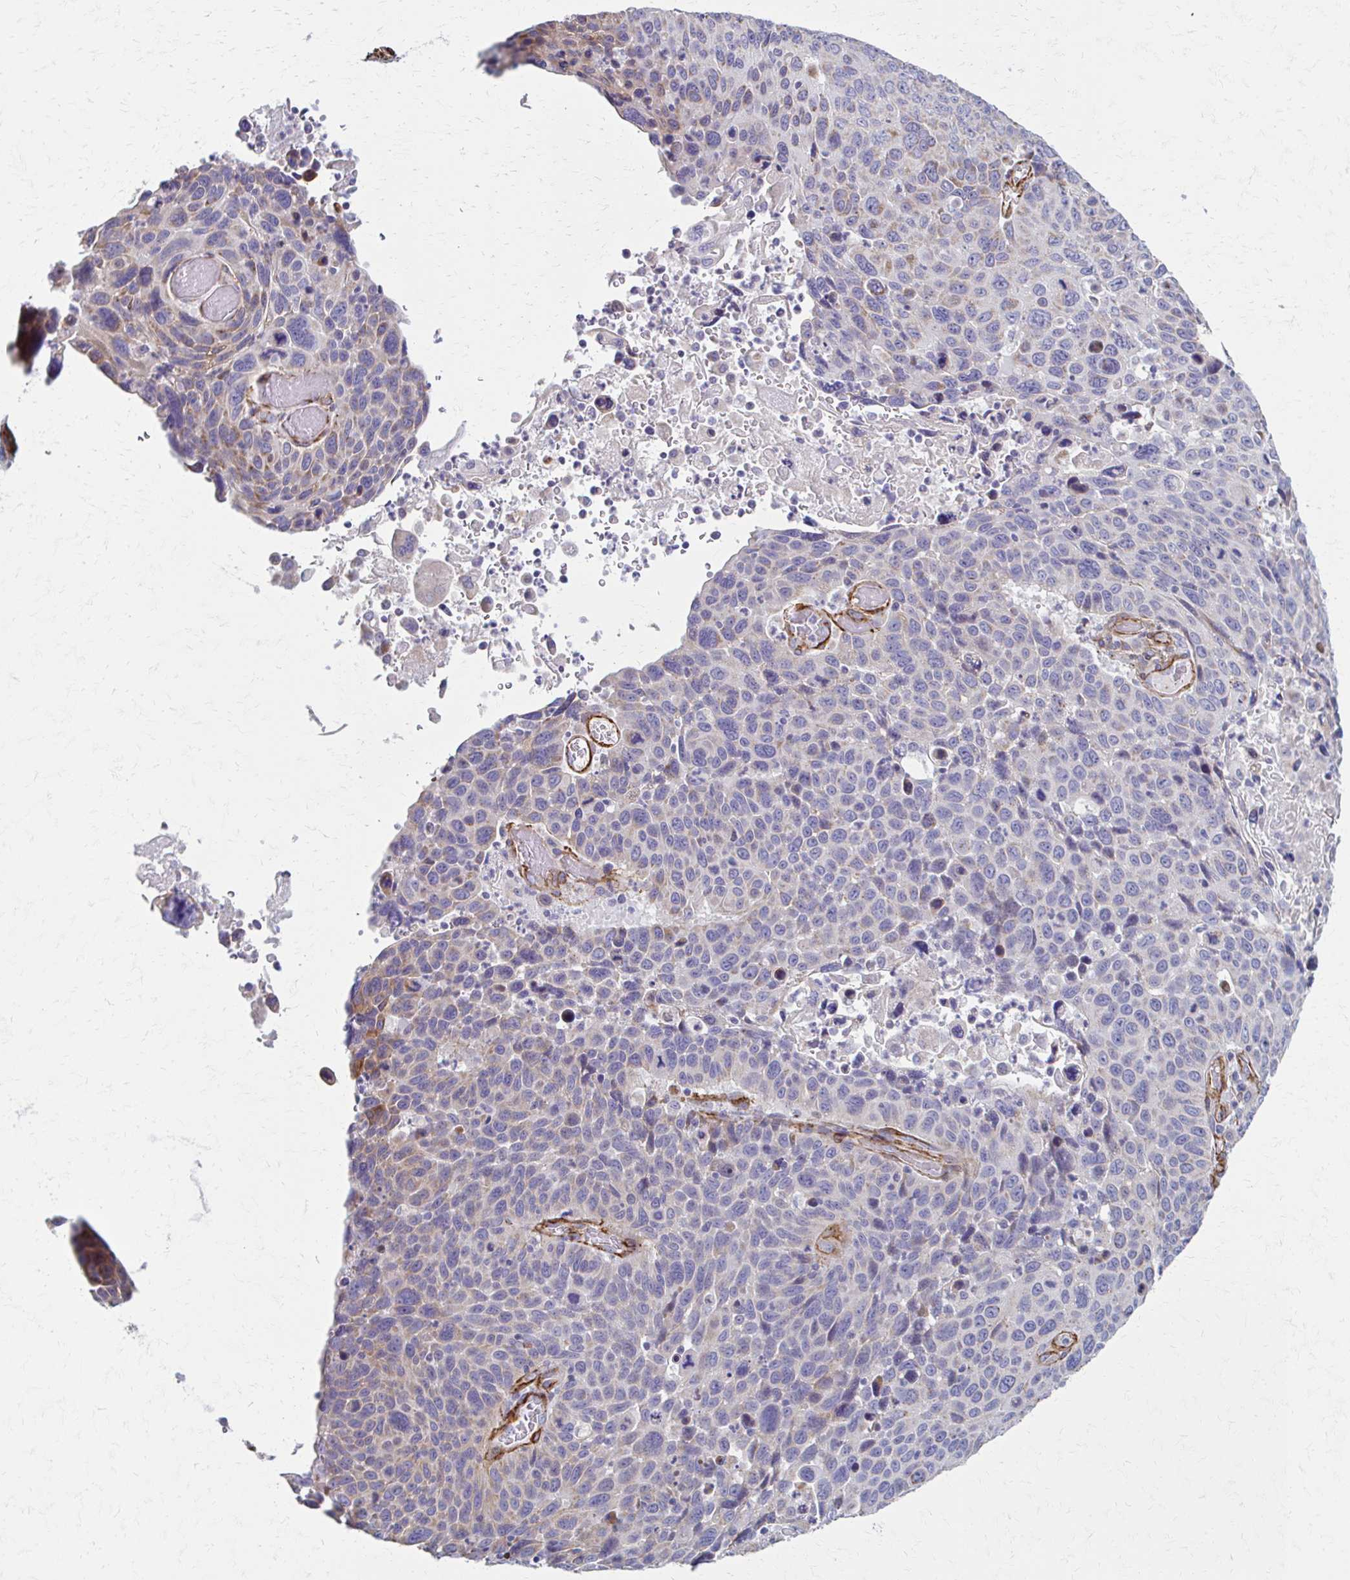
{"staining": {"intensity": "moderate", "quantity": "<25%", "location": "cytoplasmic/membranous"}, "tissue": "lung cancer", "cell_type": "Tumor cells", "image_type": "cancer", "snomed": [{"axis": "morphology", "description": "Squamous cell carcinoma, NOS"}, {"axis": "topography", "description": "Lung"}], "caption": "Lung cancer stained with DAB immunohistochemistry (IHC) exhibits low levels of moderate cytoplasmic/membranous staining in about <25% of tumor cells. The protein is shown in brown color, while the nuclei are stained blue.", "gene": "TIMMDC1", "patient": {"sex": "male", "age": 68}}